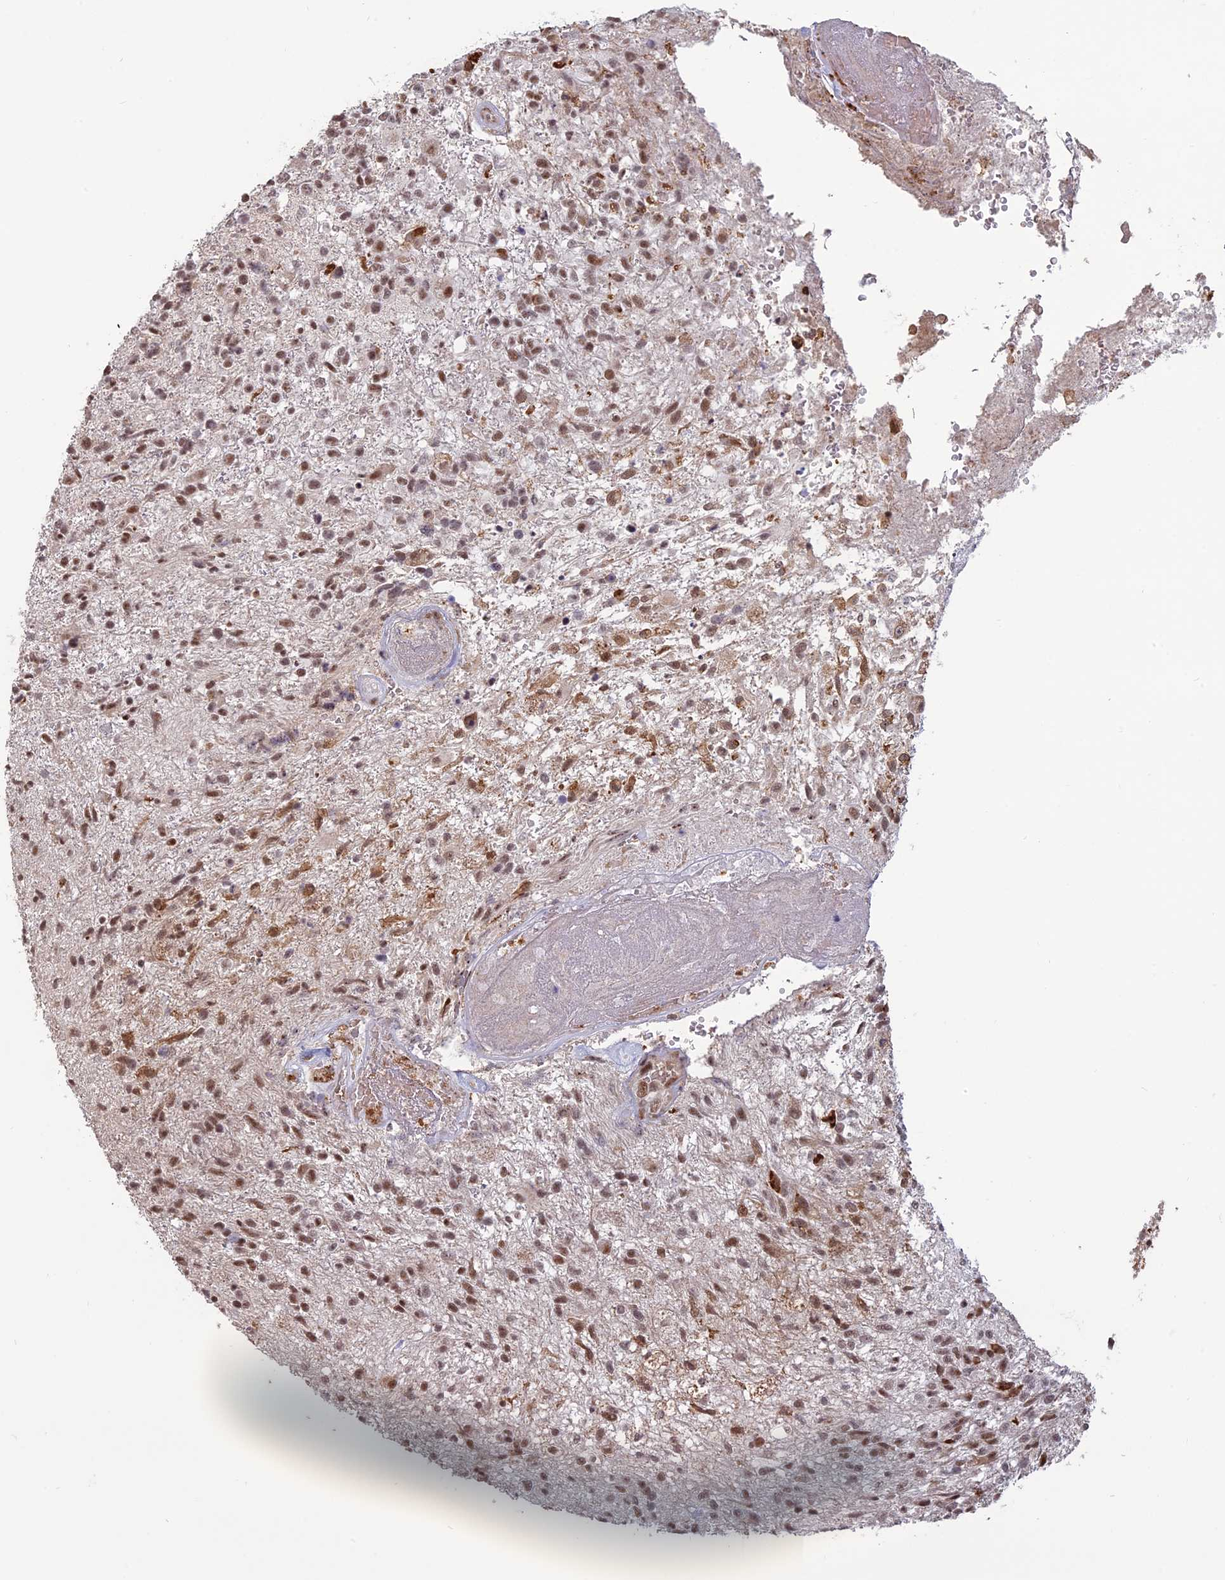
{"staining": {"intensity": "moderate", "quantity": ">75%", "location": "nuclear"}, "tissue": "glioma", "cell_type": "Tumor cells", "image_type": "cancer", "snomed": [{"axis": "morphology", "description": "Glioma, malignant, High grade"}, {"axis": "topography", "description": "Brain"}], "caption": "Glioma was stained to show a protein in brown. There is medium levels of moderate nuclear positivity in about >75% of tumor cells.", "gene": "MFAP1", "patient": {"sex": "male", "age": 56}}